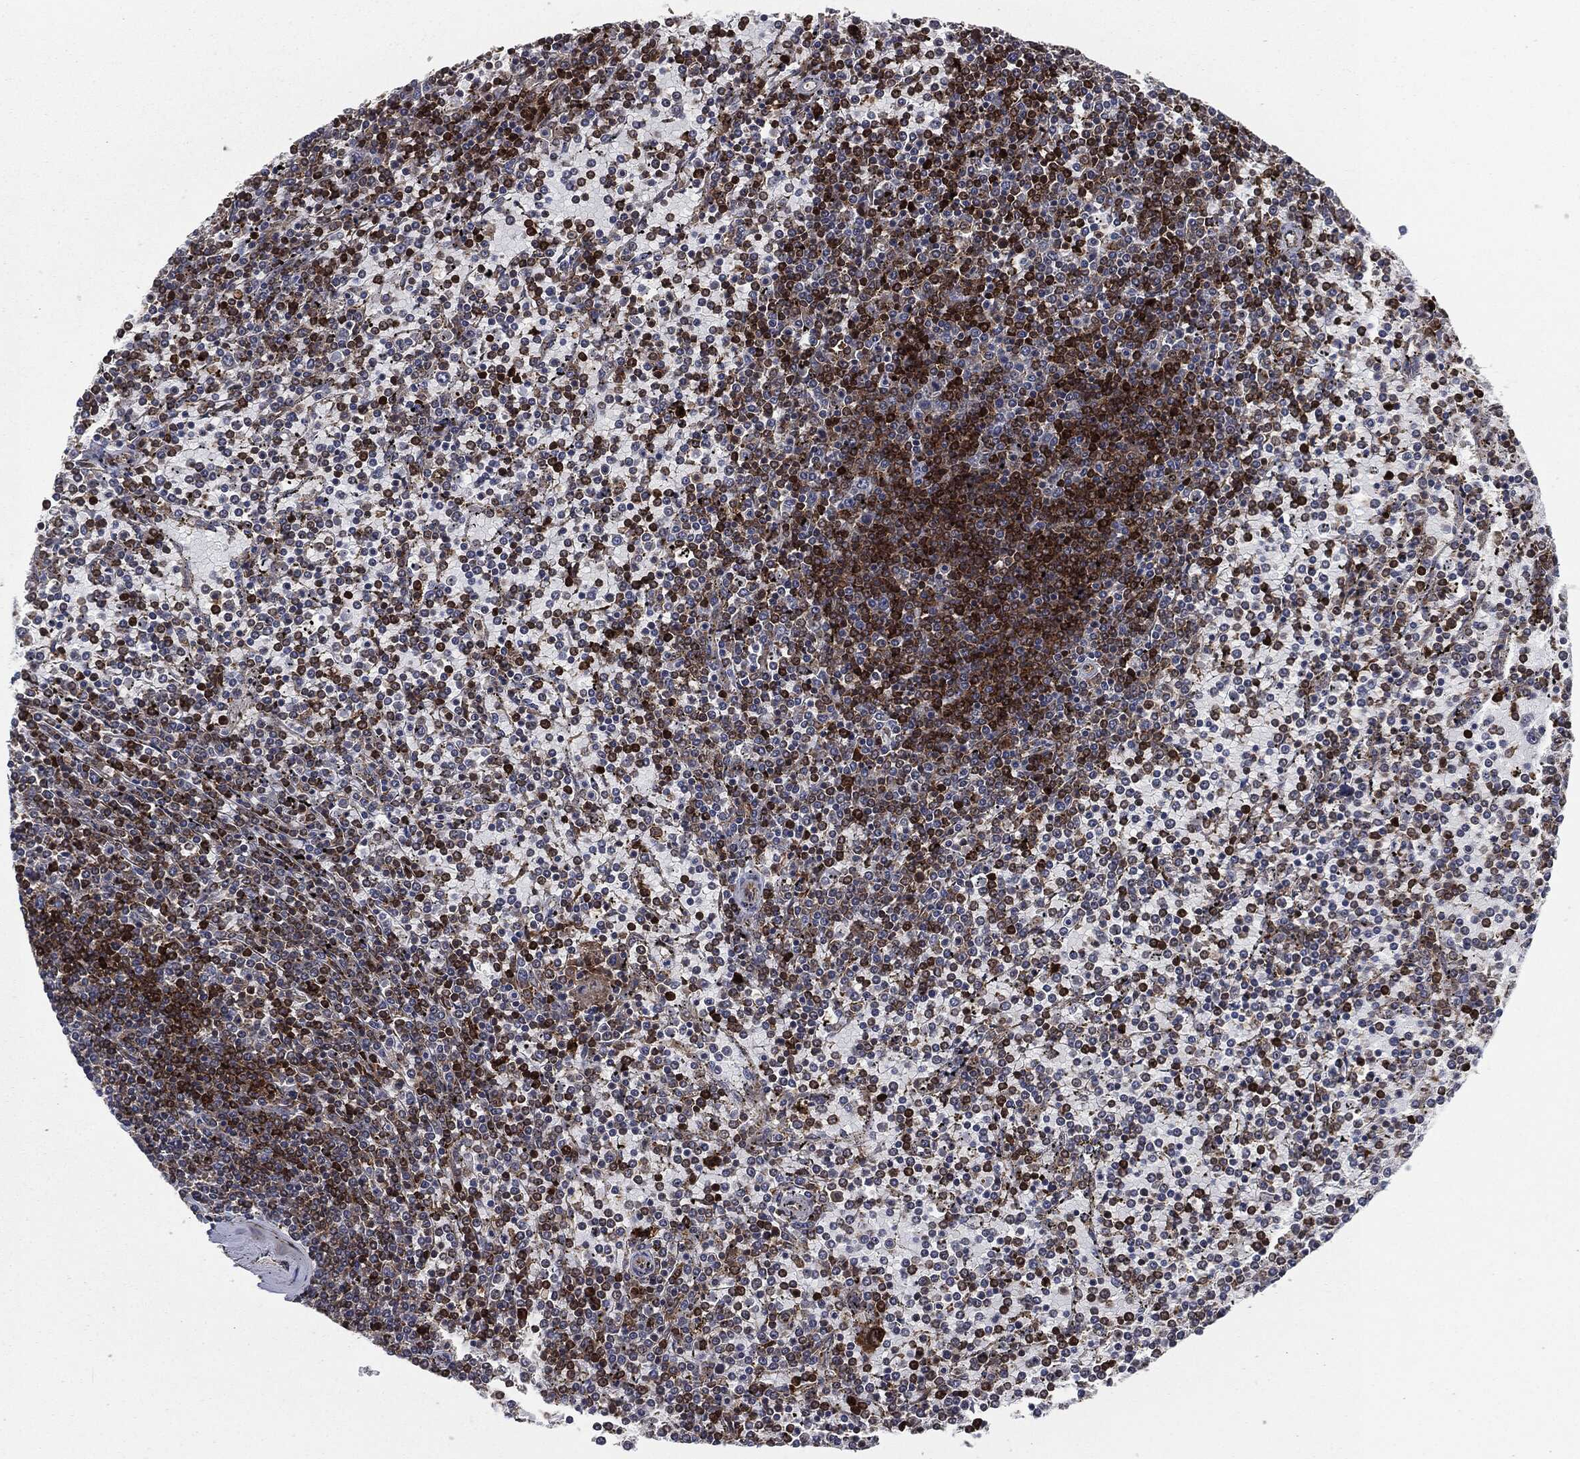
{"staining": {"intensity": "moderate", "quantity": ">75%", "location": "cytoplasmic/membranous"}, "tissue": "lymphoma", "cell_type": "Tumor cells", "image_type": "cancer", "snomed": [{"axis": "morphology", "description": "Malignant lymphoma, non-Hodgkin's type, Low grade"}, {"axis": "topography", "description": "Spleen"}], "caption": "This photomicrograph shows immunohistochemistry staining of human lymphoma, with medium moderate cytoplasmic/membranous staining in approximately >75% of tumor cells.", "gene": "UBR1", "patient": {"sex": "female", "age": 77}}